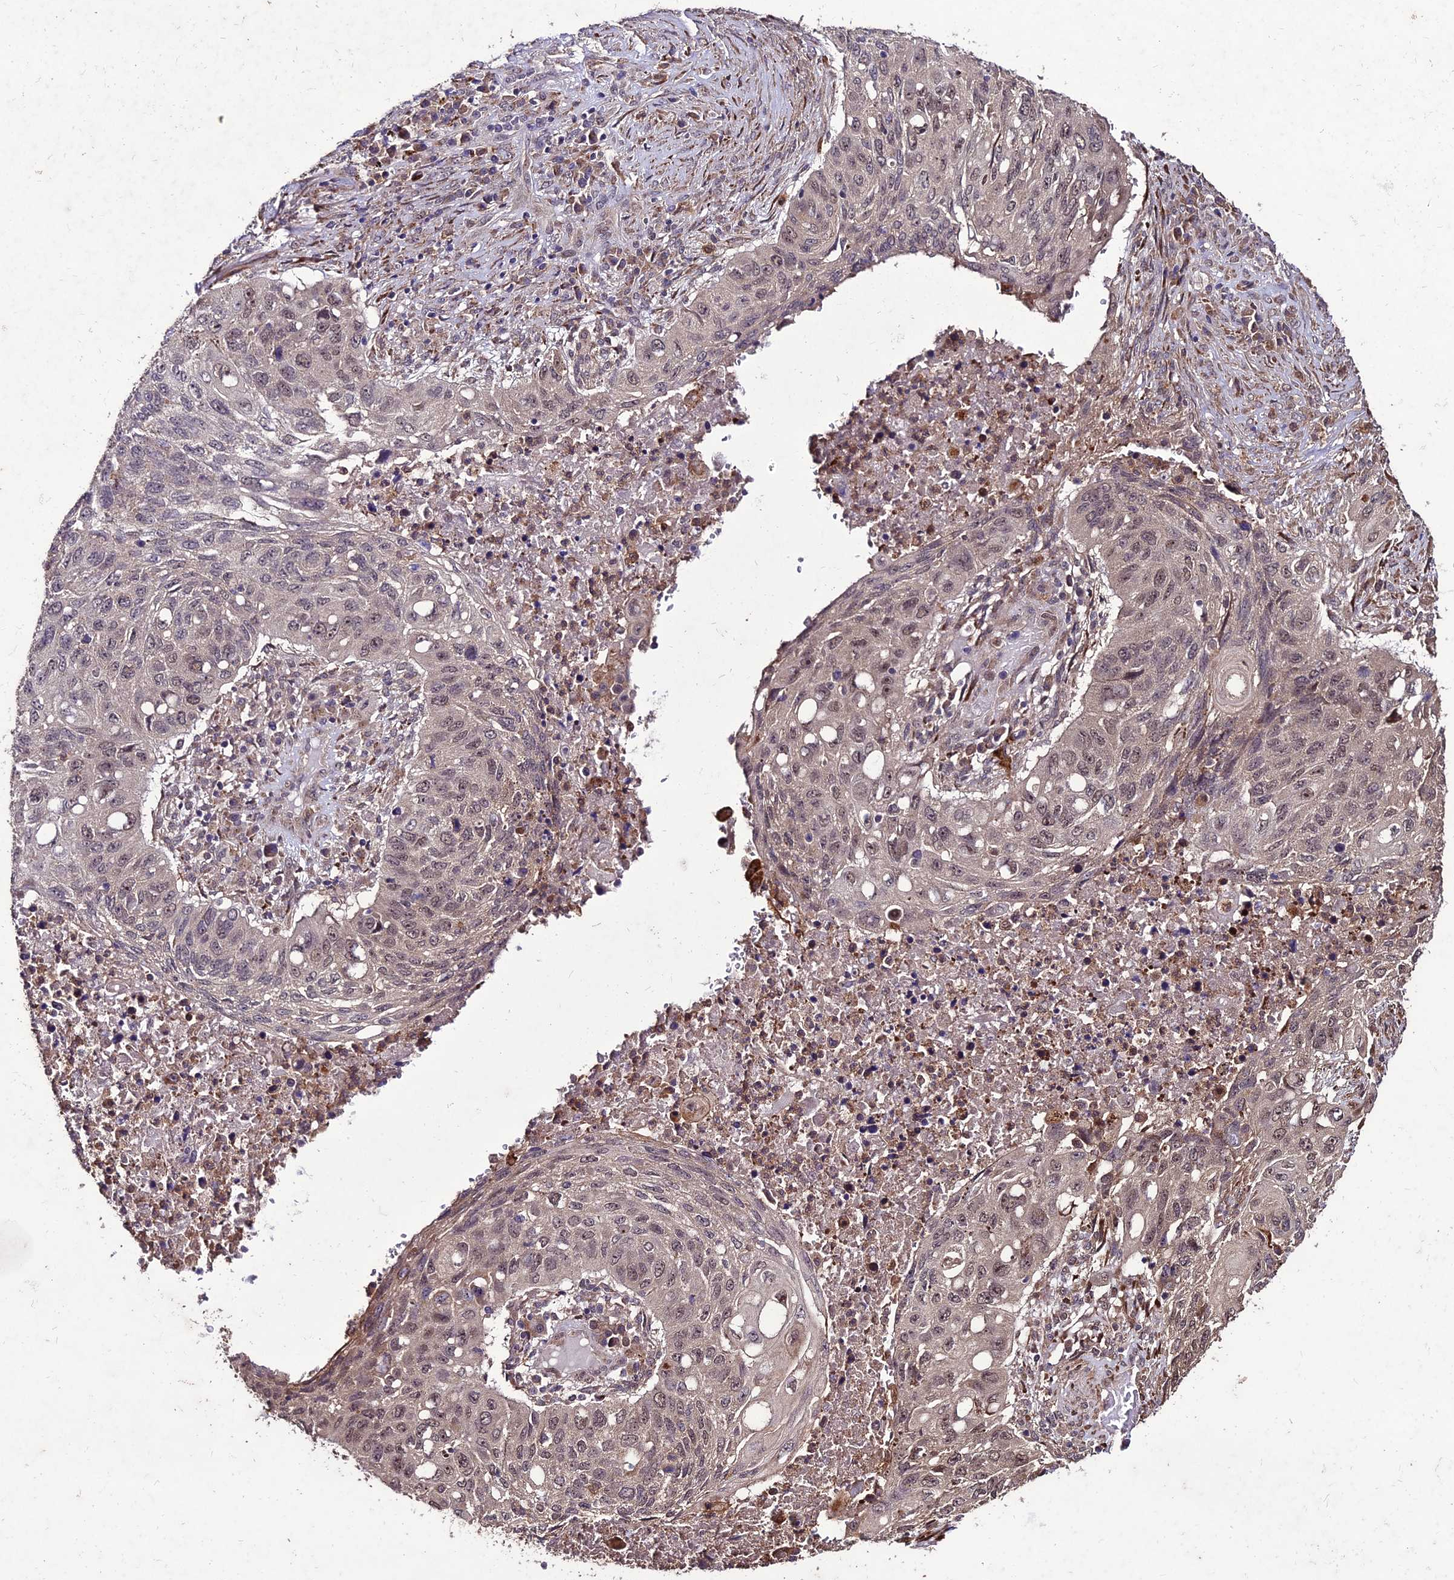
{"staining": {"intensity": "weak", "quantity": ">75%", "location": "nuclear"}, "tissue": "lung cancer", "cell_type": "Tumor cells", "image_type": "cancer", "snomed": [{"axis": "morphology", "description": "Squamous cell carcinoma, NOS"}, {"axis": "topography", "description": "Lung"}], "caption": "Lung cancer (squamous cell carcinoma) stained for a protein exhibits weak nuclear positivity in tumor cells.", "gene": "ZNF766", "patient": {"sex": "female", "age": 63}}